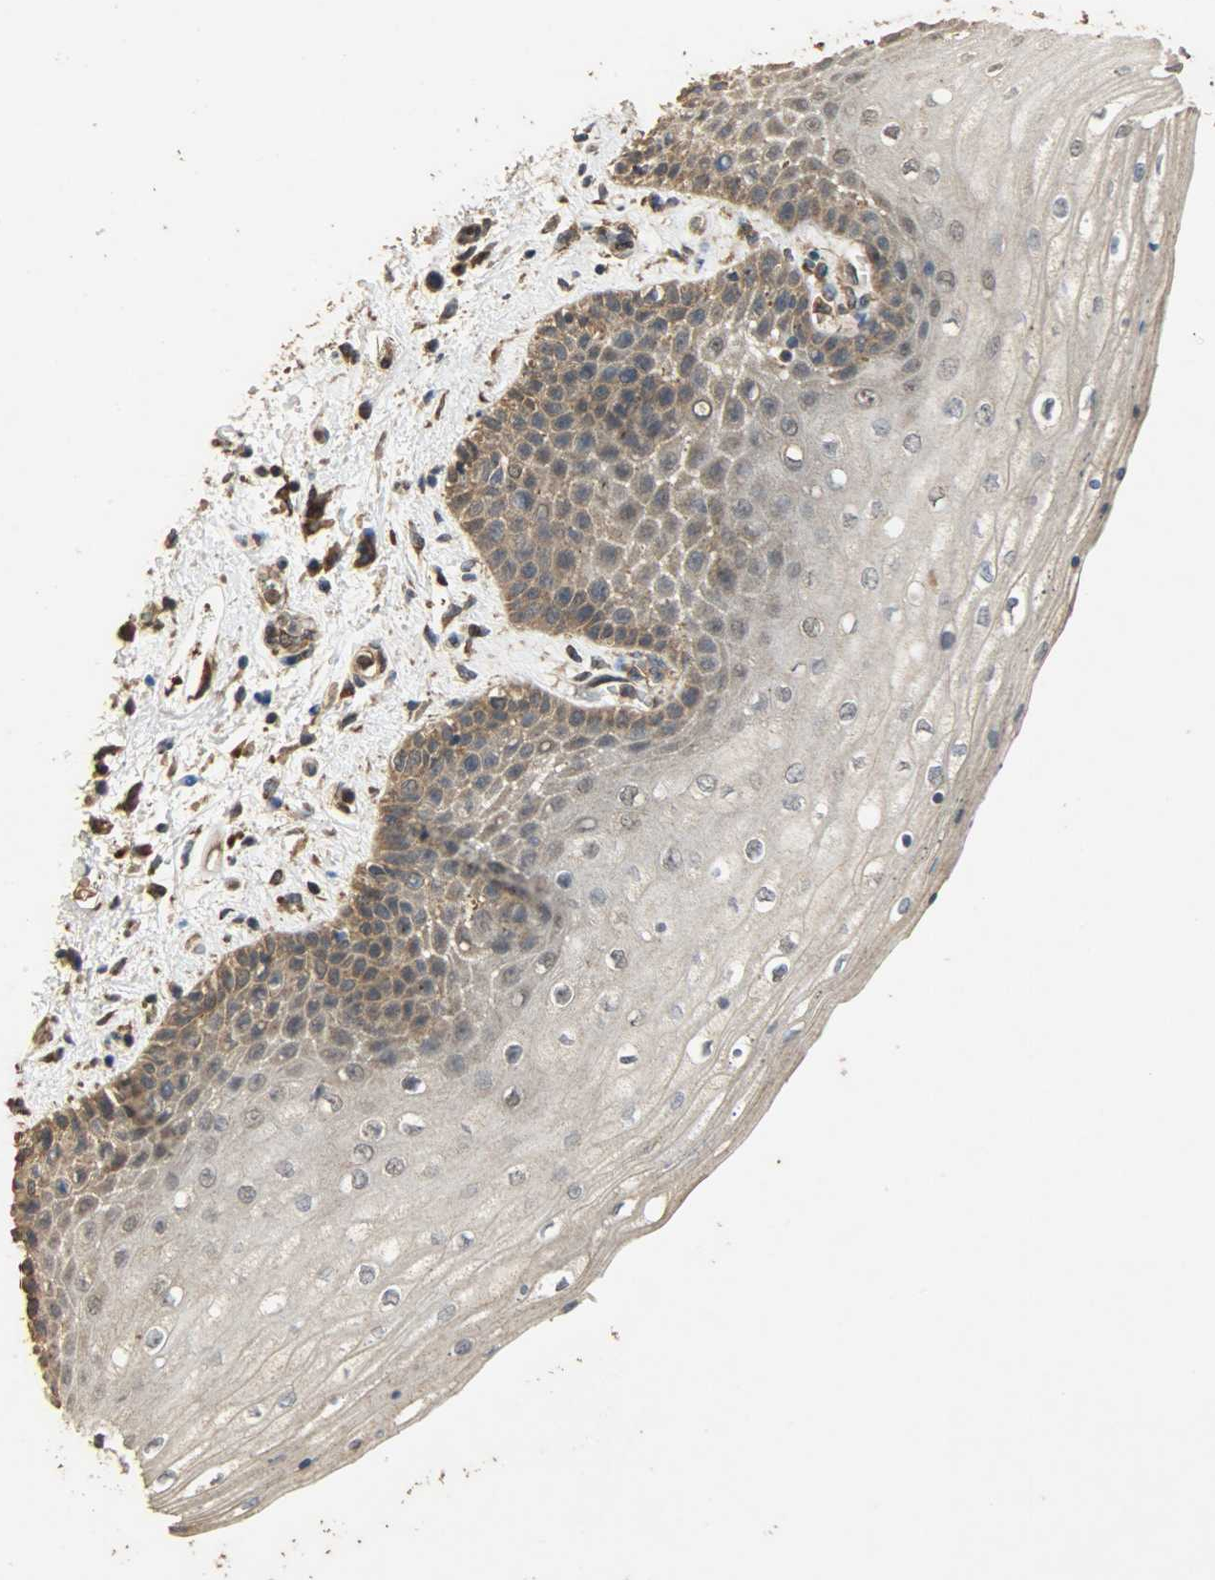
{"staining": {"intensity": "moderate", "quantity": ">75%", "location": "cytoplasmic/membranous"}, "tissue": "skin", "cell_type": "Epidermal cells", "image_type": "normal", "snomed": [{"axis": "morphology", "description": "Normal tissue, NOS"}, {"axis": "topography", "description": "Anal"}], "caption": "Skin stained with DAB IHC shows medium levels of moderate cytoplasmic/membranous expression in approximately >75% of epidermal cells.", "gene": "CDKN2C", "patient": {"sex": "female", "age": 46}}